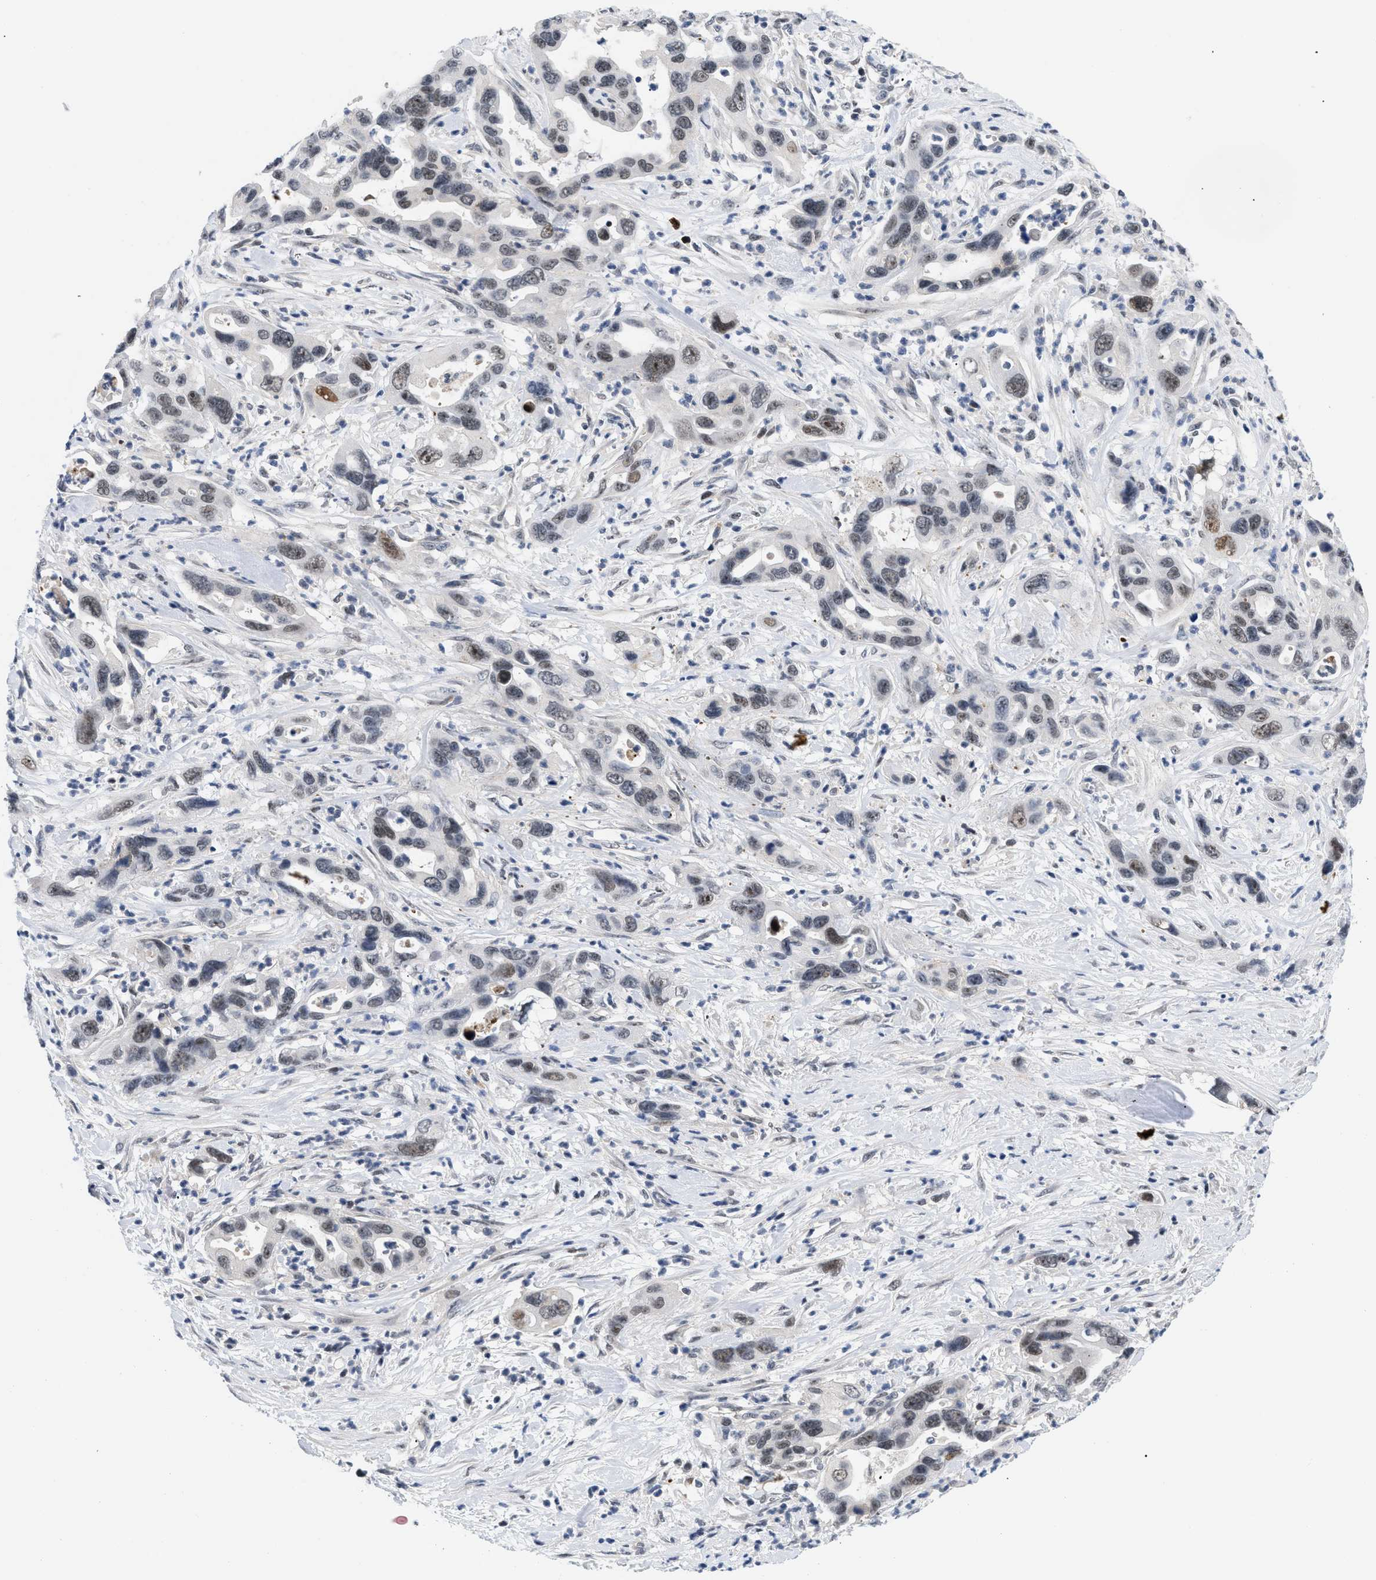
{"staining": {"intensity": "moderate", "quantity": "25%-75%", "location": "nuclear"}, "tissue": "pancreatic cancer", "cell_type": "Tumor cells", "image_type": "cancer", "snomed": [{"axis": "morphology", "description": "Adenocarcinoma, NOS"}, {"axis": "topography", "description": "Pancreas"}], "caption": "High-magnification brightfield microscopy of pancreatic cancer (adenocarcinoma) stained with DAB (3,3'-diaminobenzidine) (brown) and counterstained with hematoxylin (blue). tumor cells exhibit moderate nuclear positivity is present in approximately25%-75% of cells.", "gene": "PITHD1", "patient": {"sex": "female", "age": 70}}